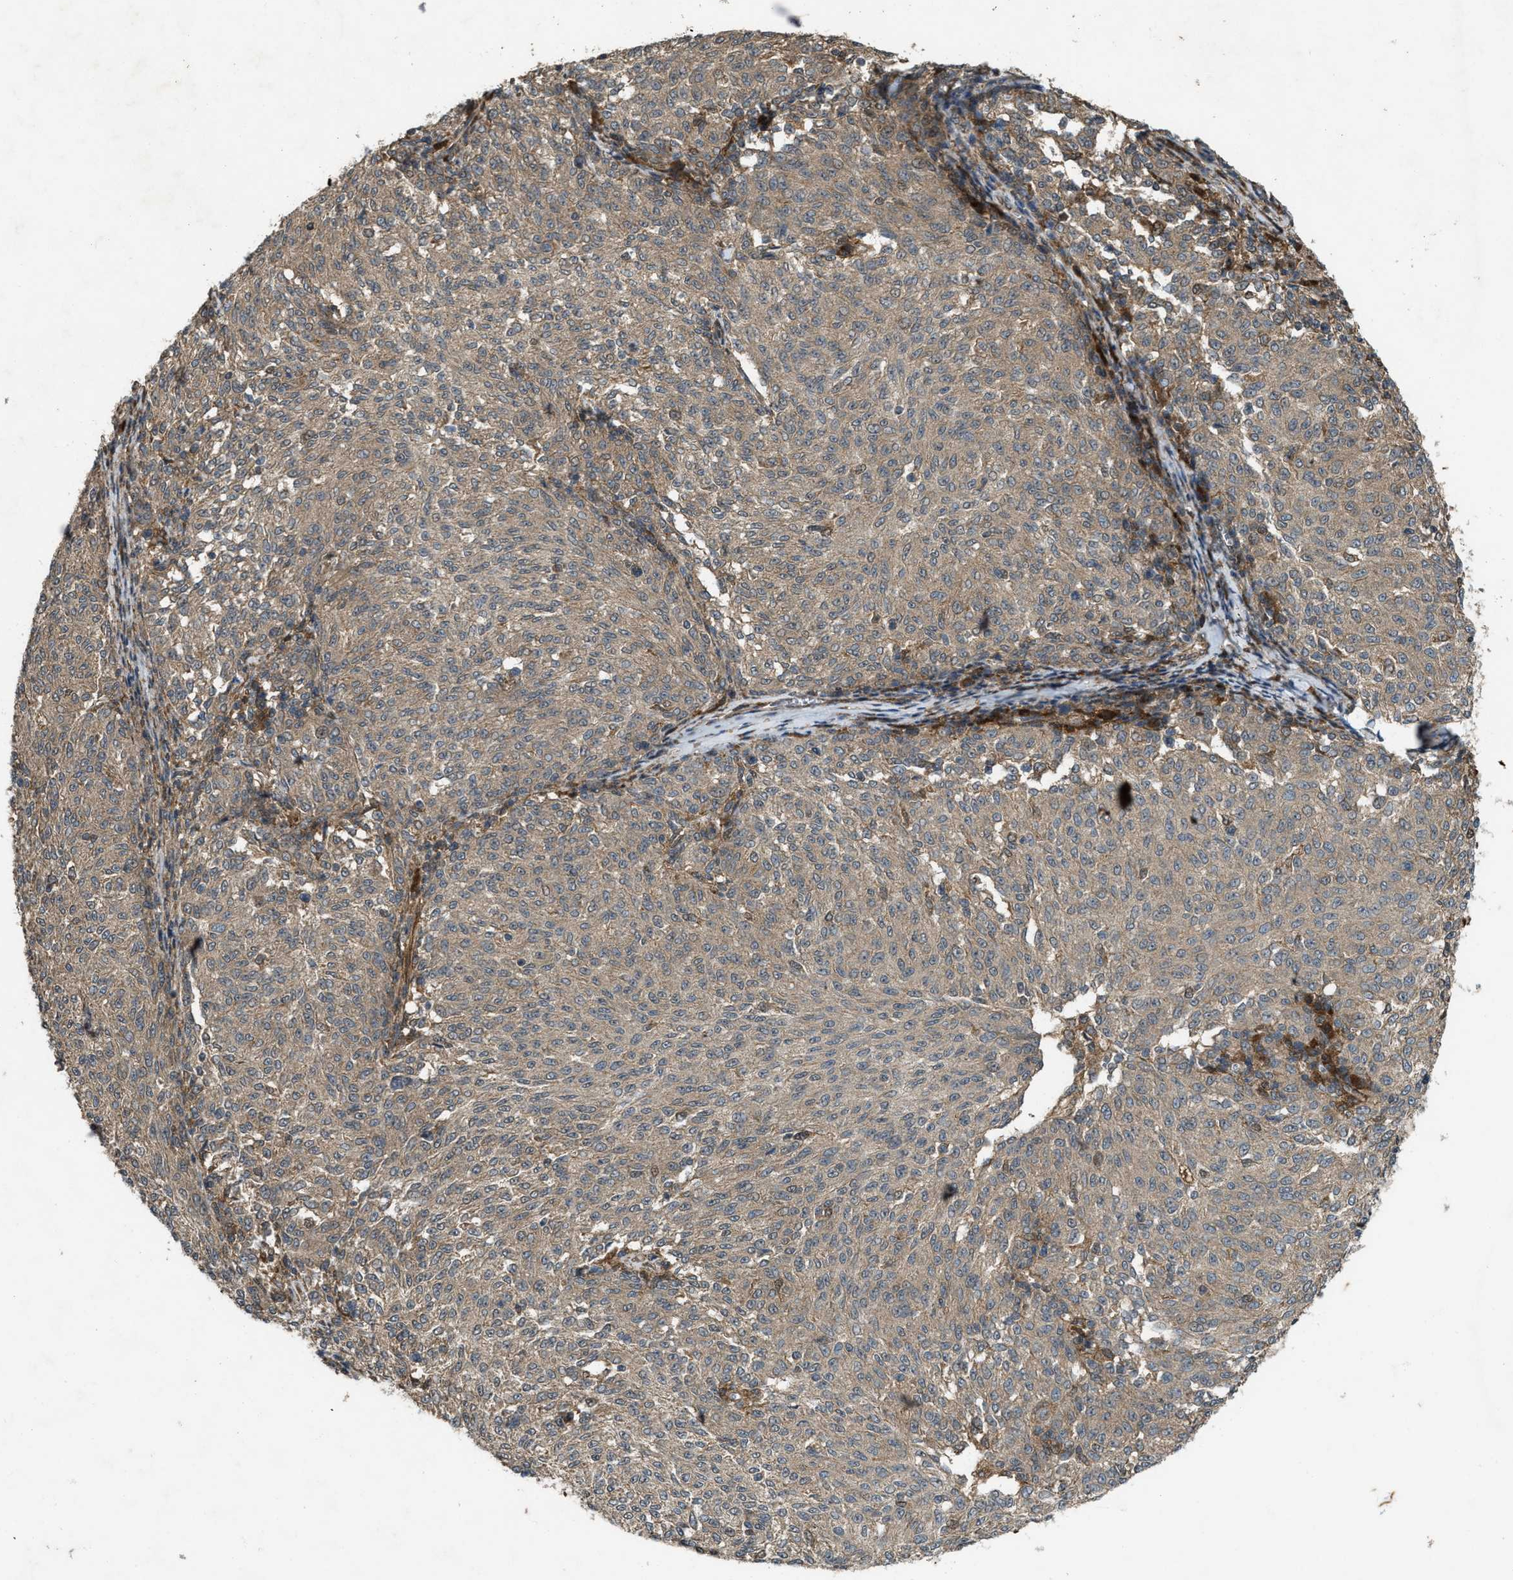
{"staining": {"intensity": "weak", "quantity": ">75%", "location": "cytoplasmic/membranous"}, "tissue": "melanoma", "cell_type": "Tumor cells", "image_type": "cancer", "snomed": [{"axis": "morphology", "description": "Malignant melanoma, NOS"}, {"axis": "topography", "description": "Skin"}], "caption": "DAB (3,3'-diaminobenzidine) immunohistochemical staining of melanoma shows weak cytoplasmic/membranous protein staining in about >75% of tumor cells.", "gene": "LRRC72", "patient": {"sex": "female", "age": 72}}